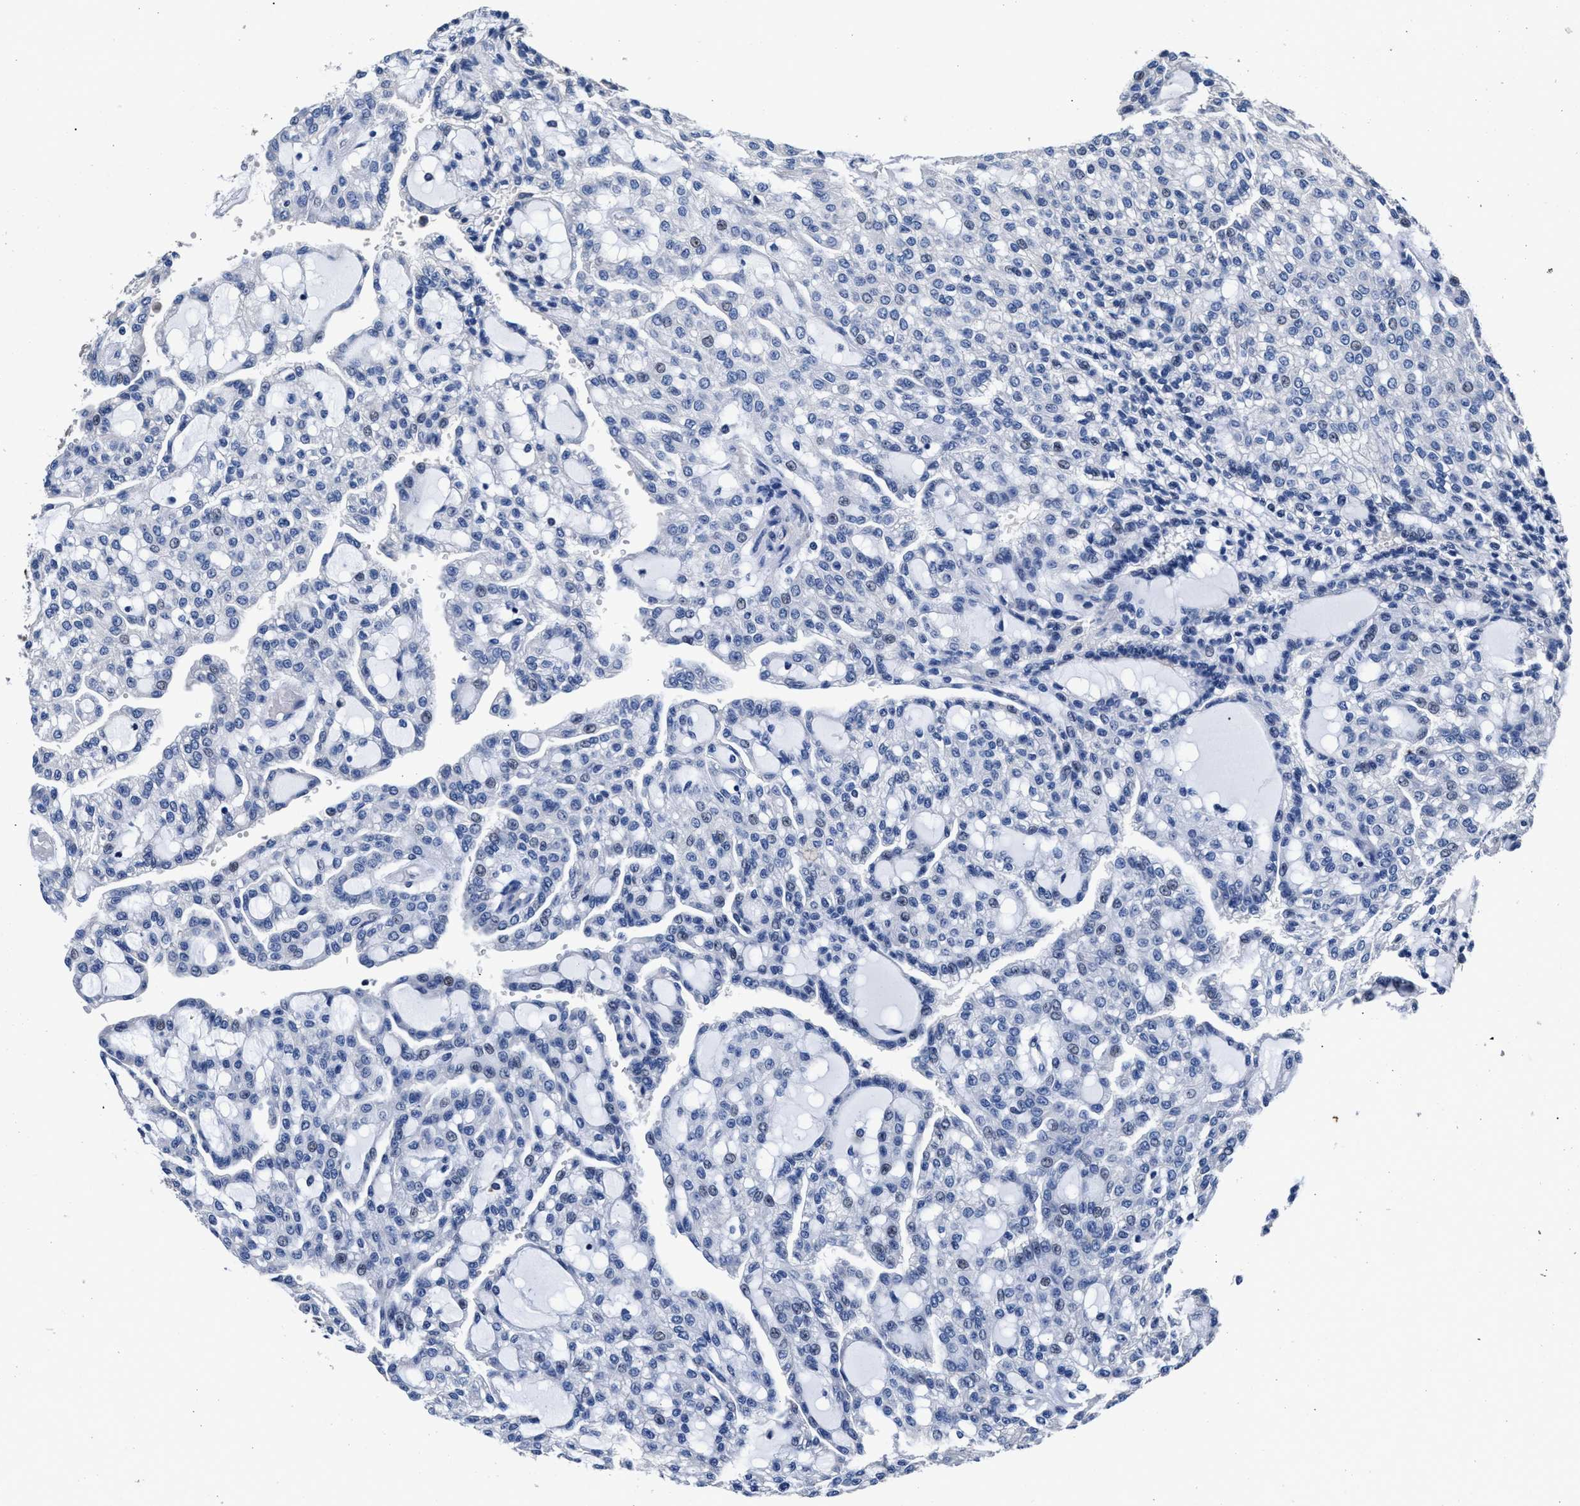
{"staining": {"intensity": "negative", "quantity": "none", "location": "none"}, "tissue": "renal cancer", "cell_type": "Tumor cells", "image_type": "cancer", "snomed": [{"axis": "morphology", "description": "Adenocarcinoma, NOS"}, {"axis": "topography", "description": "Kidney"}], "caption": "Immunohistochemistry micrograph of renal adenocarcinoma stained for a protein (brown), which shows no staining in tumor cells.", "gene": "GSTM1", "patient": {"sex": "male", "age": 63}}